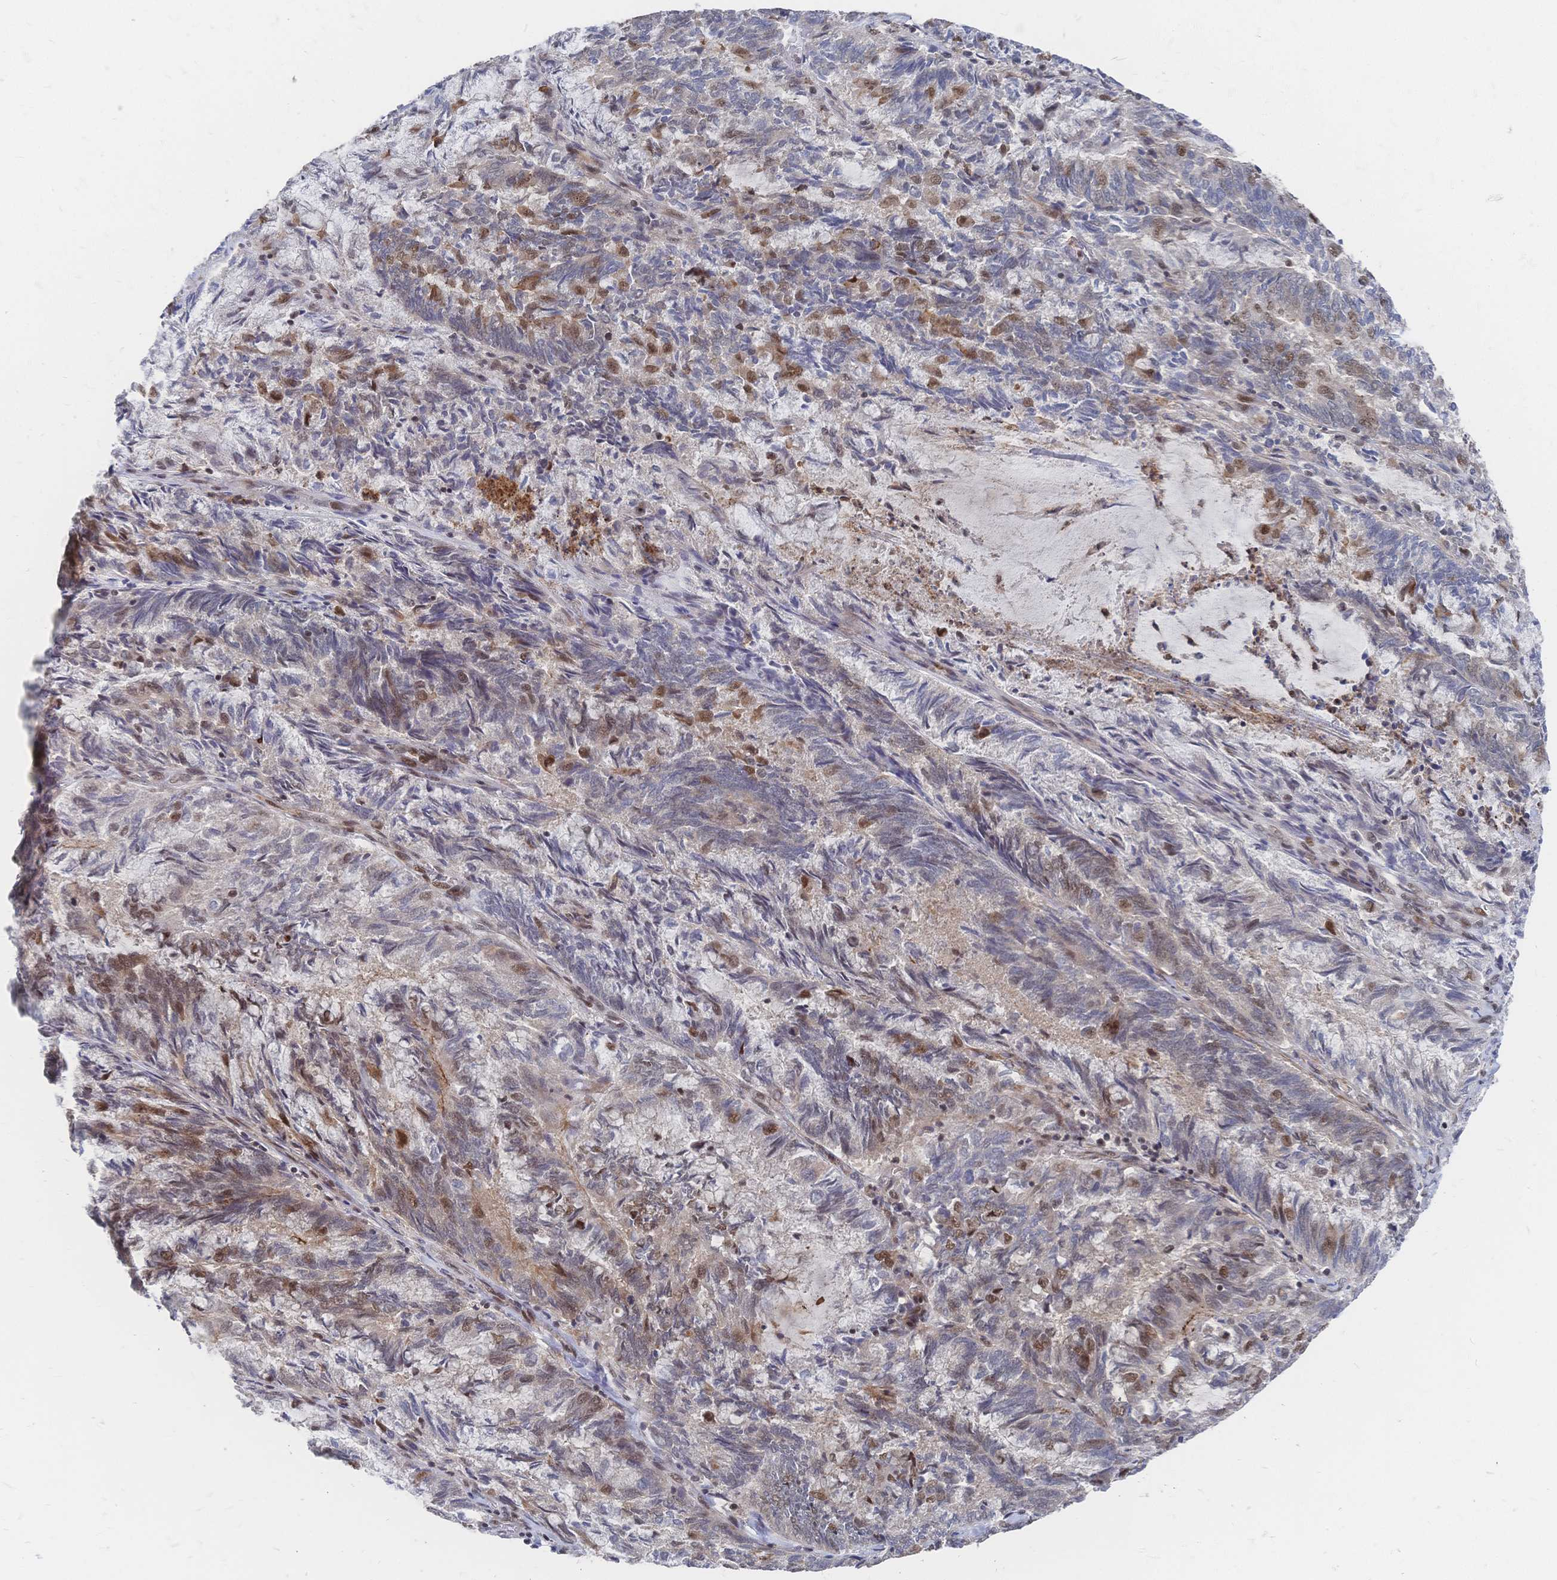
{"staining": {"intensity": "weak", "quantity": "25%-75%", "location": "nuclear"}, "tissue": "endometrial cancer", "cell_type": "Tumor cells", "image_type": "cancer", "snomed": [{"axis": "morphology", "description": "Adenocarcinoma, NOS"}, {"axis": "topography", "description": "Endometrium"}], "caption": "Endometrial adenocarcinoma tissue demonstrates weak nuclear expression in approximately 25%-75% of tumor cells (DAB IHC with brightfield microscopy, high magnification).", "gene": "NELFA", "patient": {"sex": "female", "age": 80}}